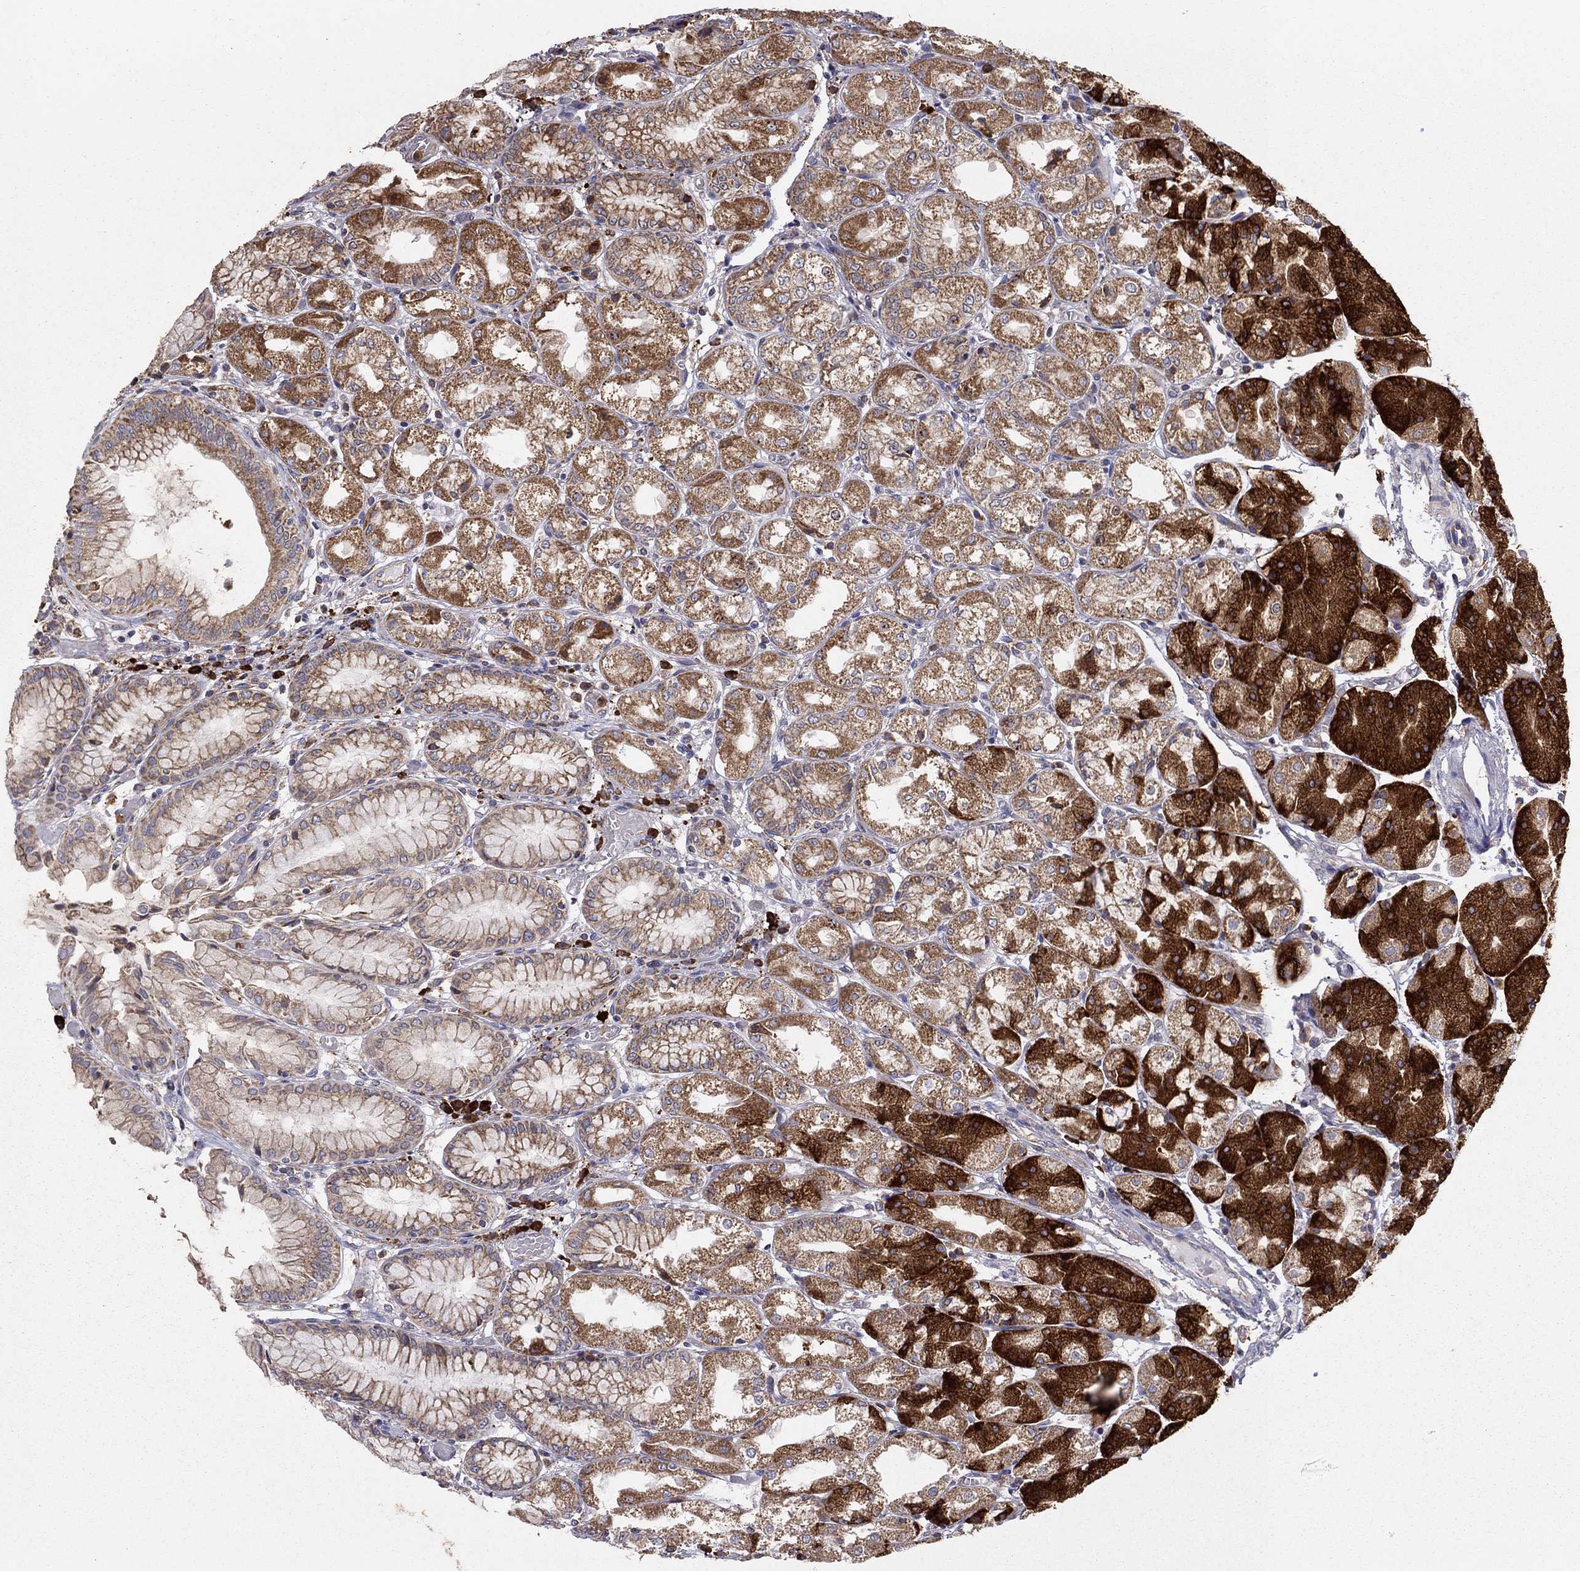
{"staining": {"intensity": "strong", "quantity": "25%-75%", "location": "cytoplasmic/membranous"}, "tissue": "stomach", "cell_type": "Glandular cells", "image_type": "normal", "snomed": [{"axis": "morphology", "description": "Normal tissue, NOS"}, {"axis": "topography", "description": "Stomach, upper"}], "caption": "A high-resolution histopathology image shows immunohistochemistry (IHC) staining of unremarkable stomach, which displays strong cytoplasmic/membranous staining in approximately 25%-75% of glandular cells.", "gene": "PRDX4", "patient": {"sex": "male", "age": 72}}